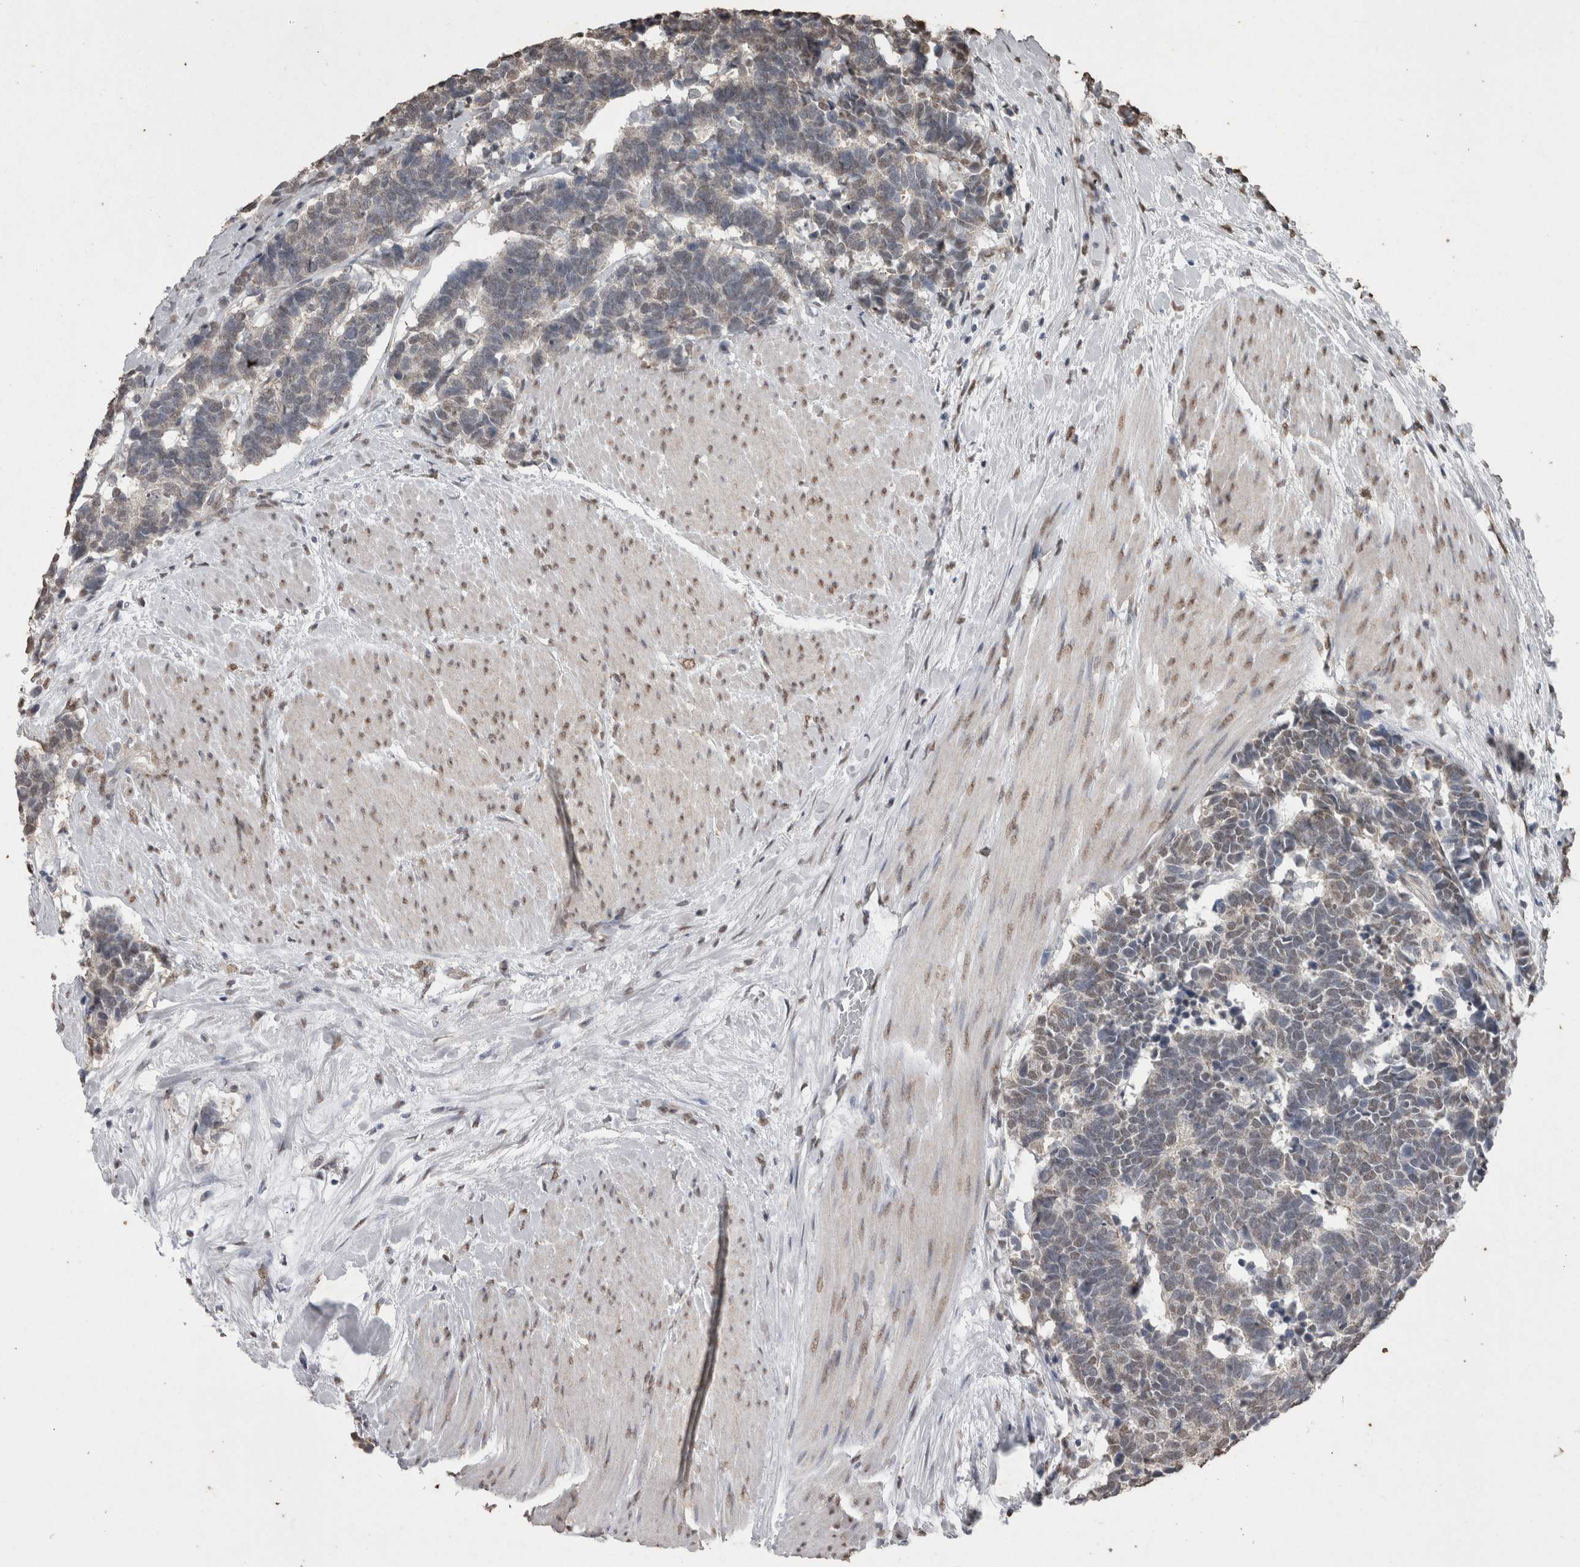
{"staining": {"intensity": "weak", "quantity": "<25%", "location": "nuclear"}, "tissue": "carcinoid", "cell_type": "Tumor cells", "image_type": "cancer", "snomed": [{"axis": "morphology", "description": "Carcinoma, NOS"}, {"axis": "morphology", "description": "Carcinoid, malignant, NOS"}, {"axis": "topography", "description": "Urinary bladder"}], "caption": "The micrograph exhibits no significant staining in tumor cells of carcinoma.", "gene": "SMAD7", "patient": {"sex": "male", "age": 57}}